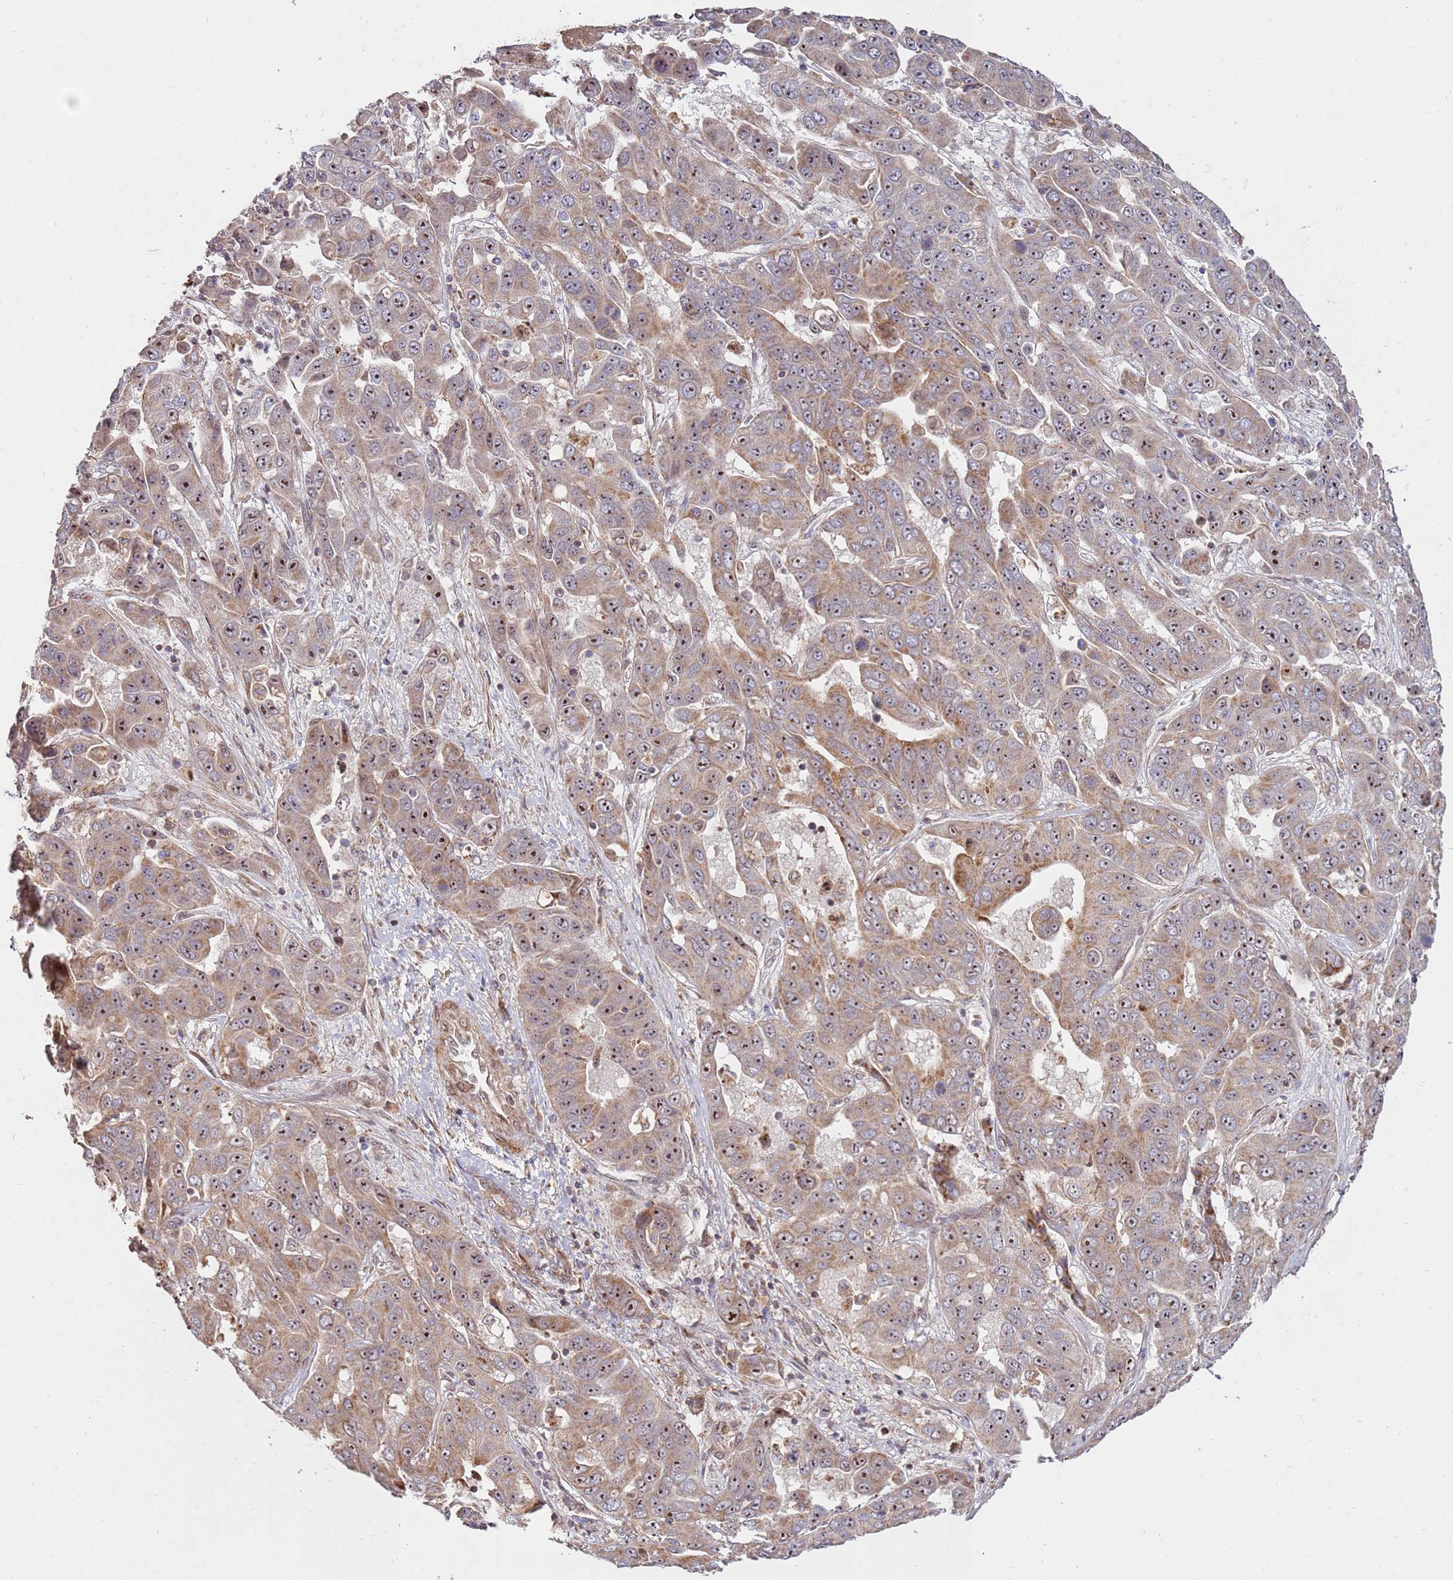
{"staining": {"intensity": "moderate", "quantity": ">75%", "location": "cytoplasmic/membranous,nuclear"}, "tissue": "liver cancer", "cell_type": "Tumor cells", "image_type": "cancer", "snomed": [{"axis": "morphology", "description": "Cholangiocarcinoma"}, {"axis": "topography", "description": "Liver"}], "caption": "This histopathology image exhibits immunohistochemistry (IHC) staining of liver cancer, with medium moderate cytoplasmic/membranous and nuclear expression in about >75% of tumor cells.", "gene": "KIF25", "patient": {"sex": "female", "age": 52}}